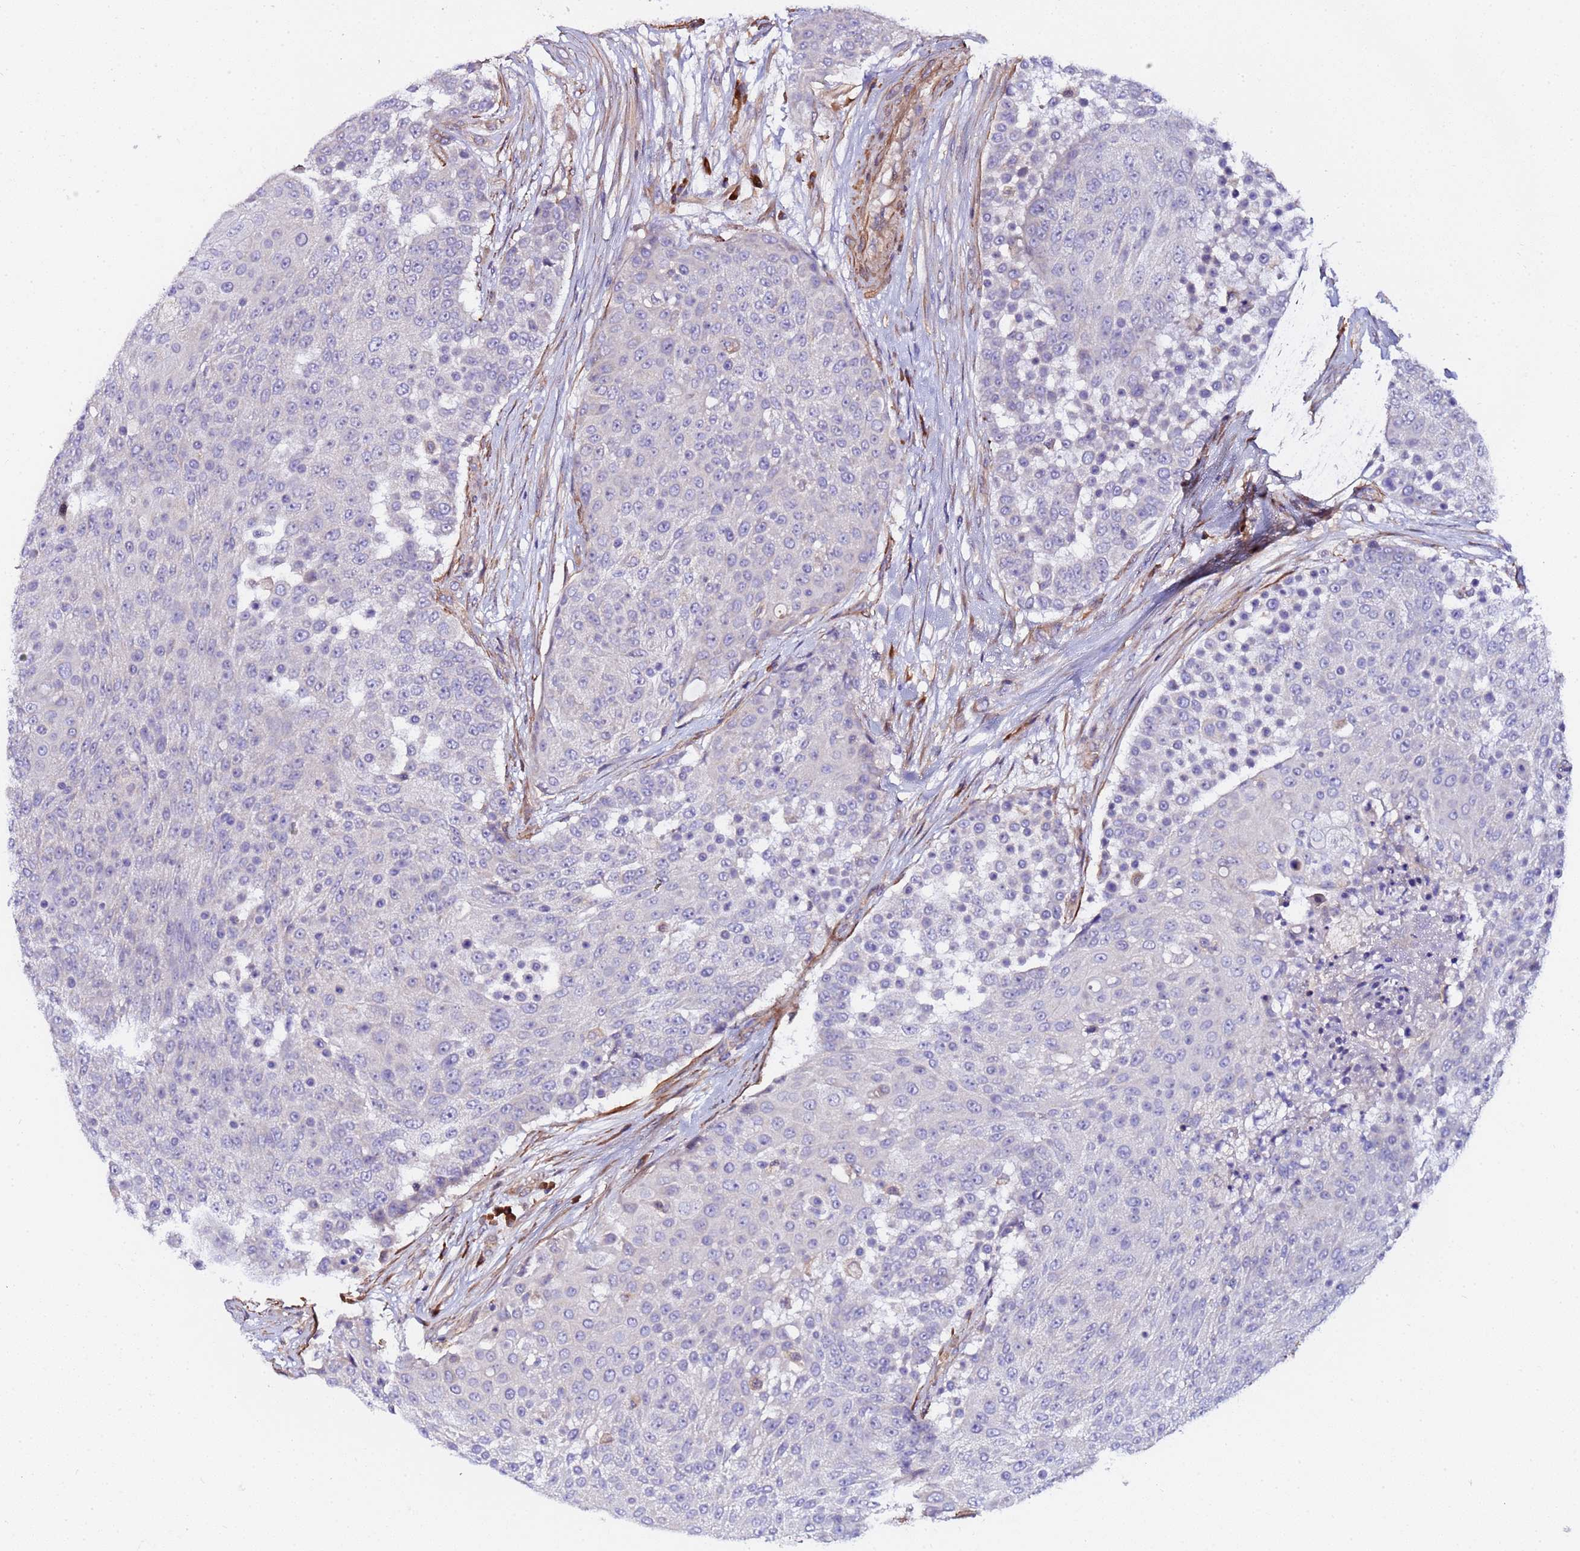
{"staining": {"intensity": "negative", "quantity": "none", "location": "none"}, "tissue": "urothelial cancer", "cell_type": "Tumor cells", "image_type": "cancer", "snomed": [{"axis": "morphology", "description": "Urothelial carcinoma, High grade"}, {"axis": "topography", "description": "Urinary bladder"}], "caption": "Tumor cells show no significant protein staining in high-grade urothelial carcinoma. (DAB (3,3'-diaminobenzidine) immunohistochemistry (IHC) with hematoxylin counter stain).", "gene": "JRKL", "patient": {"sex": "female", "age": 63}}